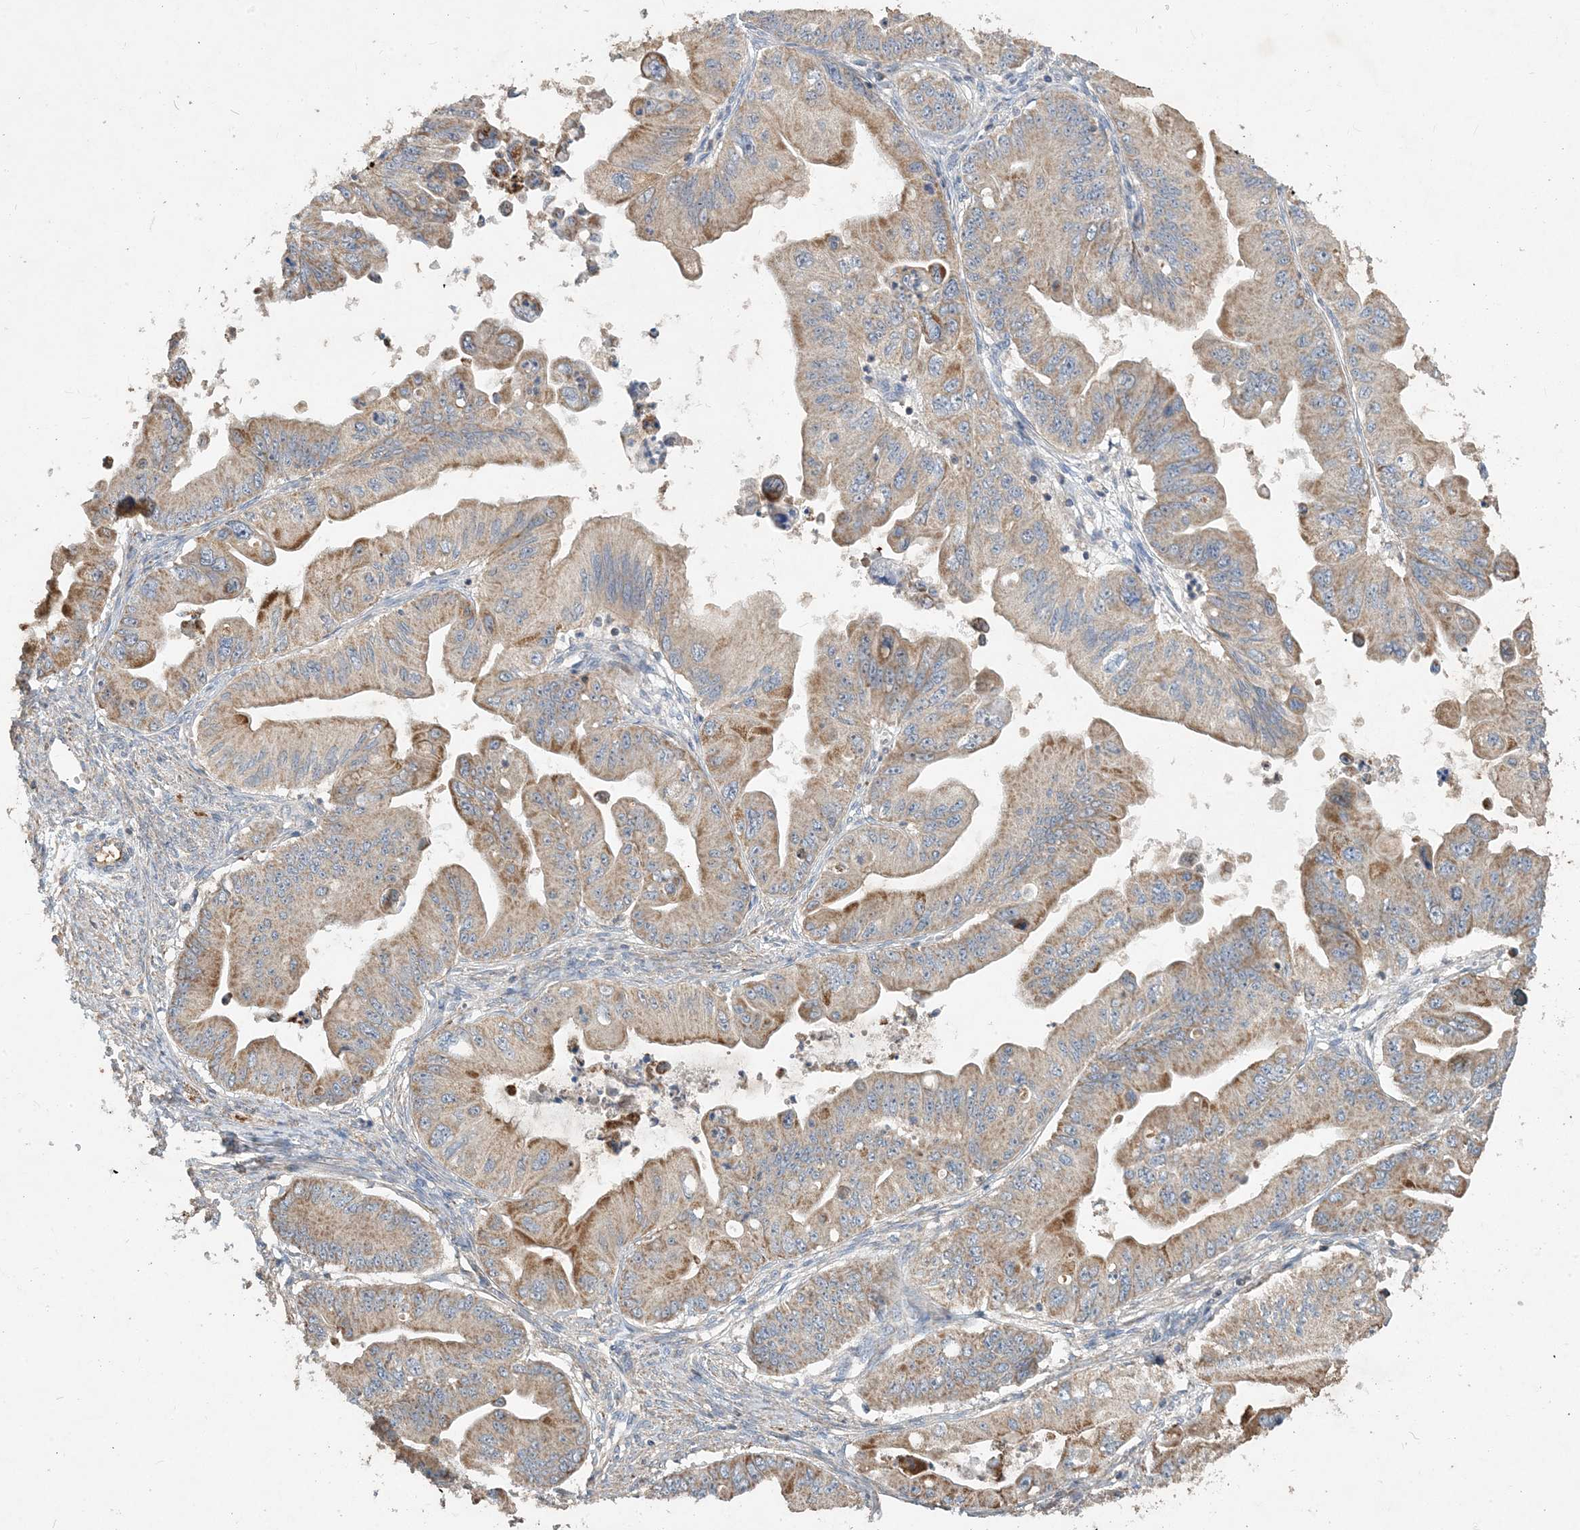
{"staining": {"intensity": "moderate", "quantity": "25%-75%", "location": "cytoplasmic/membranous"}, "tissue": "ovarian cancer", "cell_type": "Tumor cells", "image_type": "cancer", "snomed": [{"axis": "morphology", "description": "Cystadenocarcinoma, mucinous, NOS"}, {"axis": "topography", "description": "Ovary"}], "caption": "Immunohistochemical staining of human mucinous cystadenocarcinoma (ovarian) shows moderate cytoplasmic/membranous protein positivity in approximately 25%-75% of tumor cells.", "gene": "ECHDC1", "patient": {"sex": "female", "age": 71}}